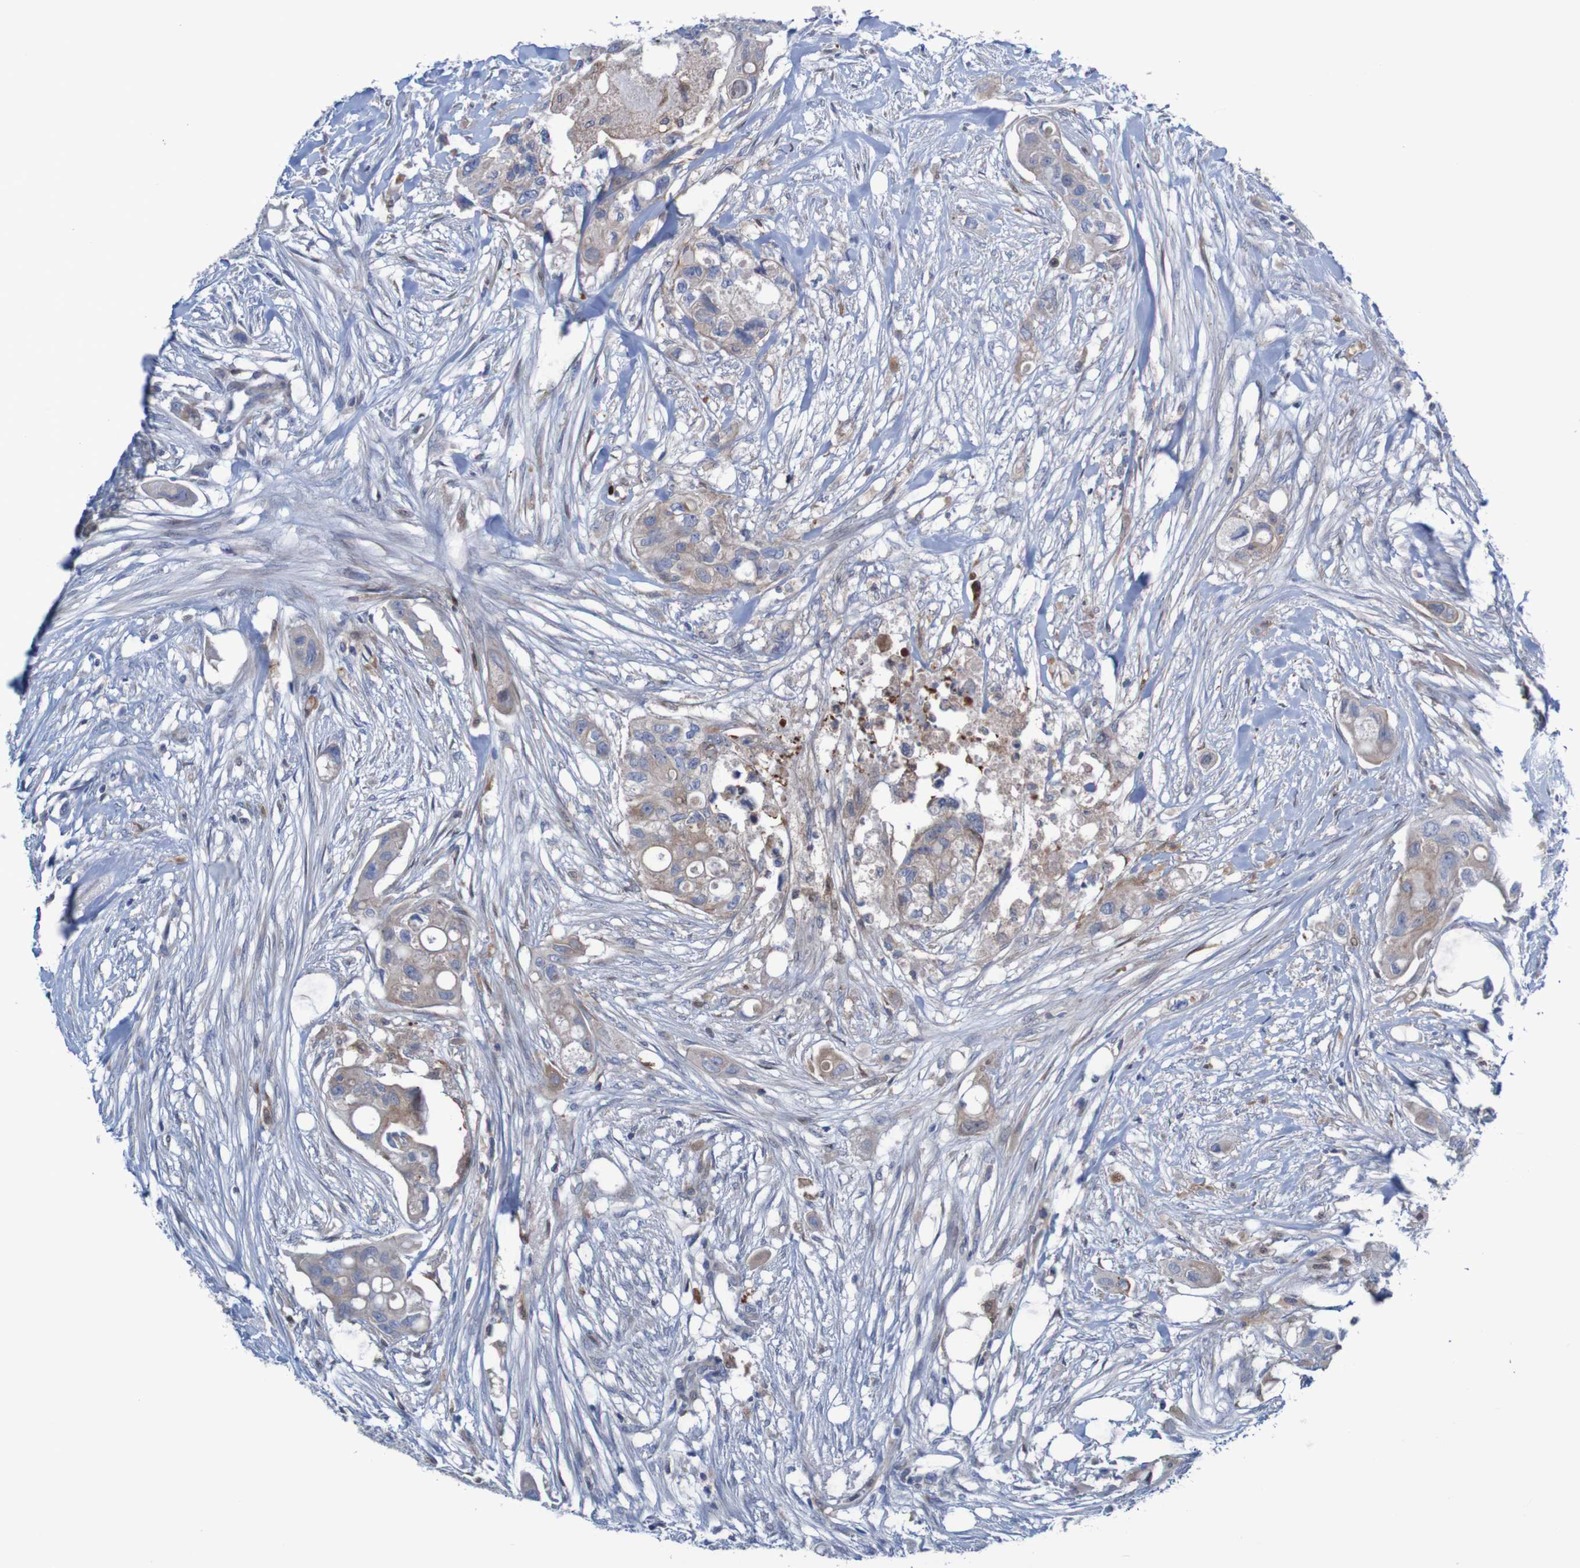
{"staining": {"intensity": "weak", "quantity": ">75%", "location": "cytoplasmic/membranous"}, "tissue": "colorectal cancer", "cell_type": "Tumor cells", "image_type": "cancer", "snomed": [{"axis": "morphology", "description": "Adenocarcinoma, NOS"}, {"axis": "topography", "description": "Colon"}], "caption": "Immunohistochemistry (DAB (3,3'-diaminobenzidine)) staining of adenocarcinoma (colorectal) shows weak cytoplasmic/membranous protein expression in about >75% of tumor cells. (Brightfield microscopy of DAB IHC at high magnification).", "gene": "ANGPT4", "patient": {"sex": "female", "age": 57}}